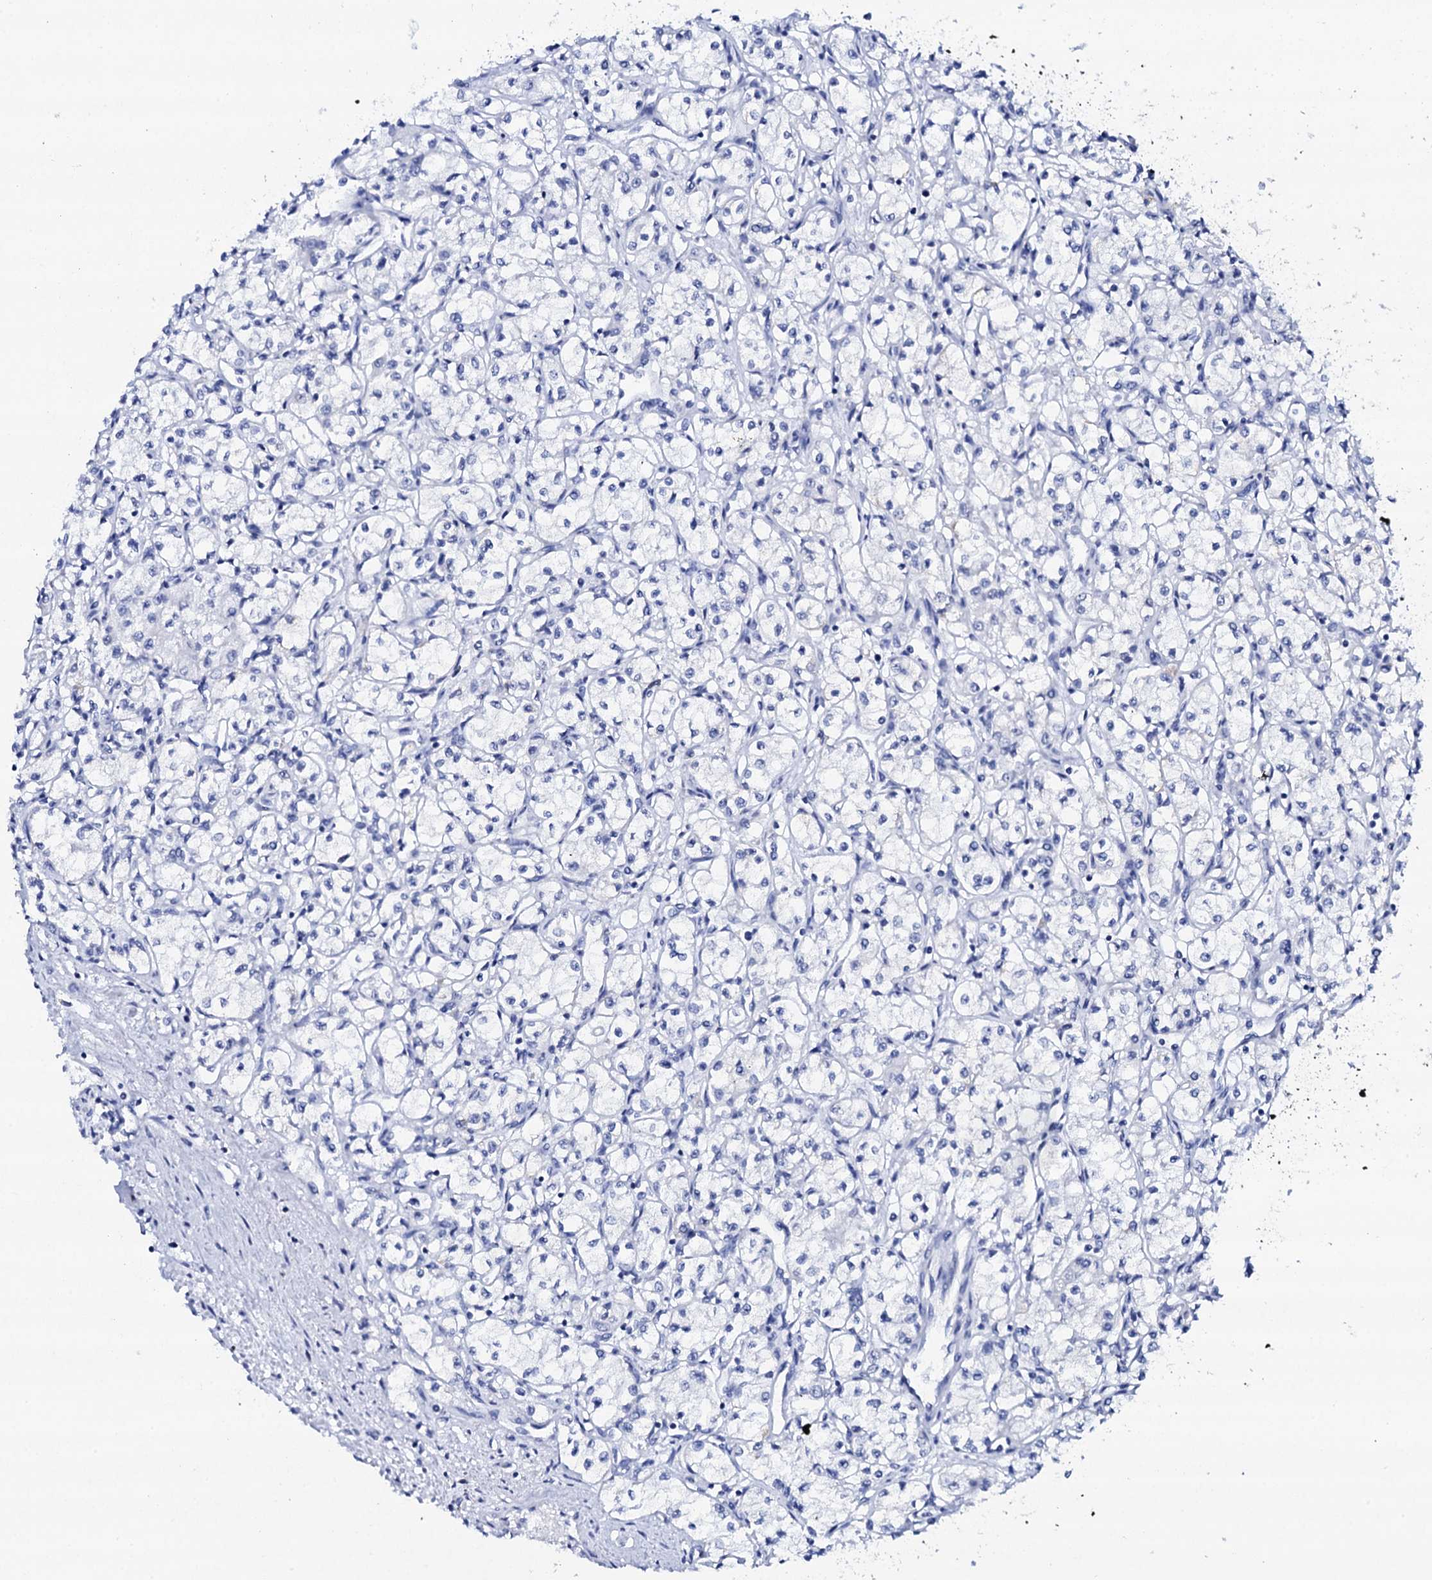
{"staining": {"intensity": "negative", "quantity": "none", "location": "none"}, "tissue": "renal cancer", "cell_type": "Tumor cells", "image_type": "cancer", "snomed": [{"axis": "morphology", "description": "Adenocarcinoma, NOS"}, {"axis": "topography", "description": "Kidney"}], "caption": "Protein analysis of renal cancer shows no significant positivity in tumor cells.", "gene": "FBXL16", "patient": {"sex": "male", "age": 59}}